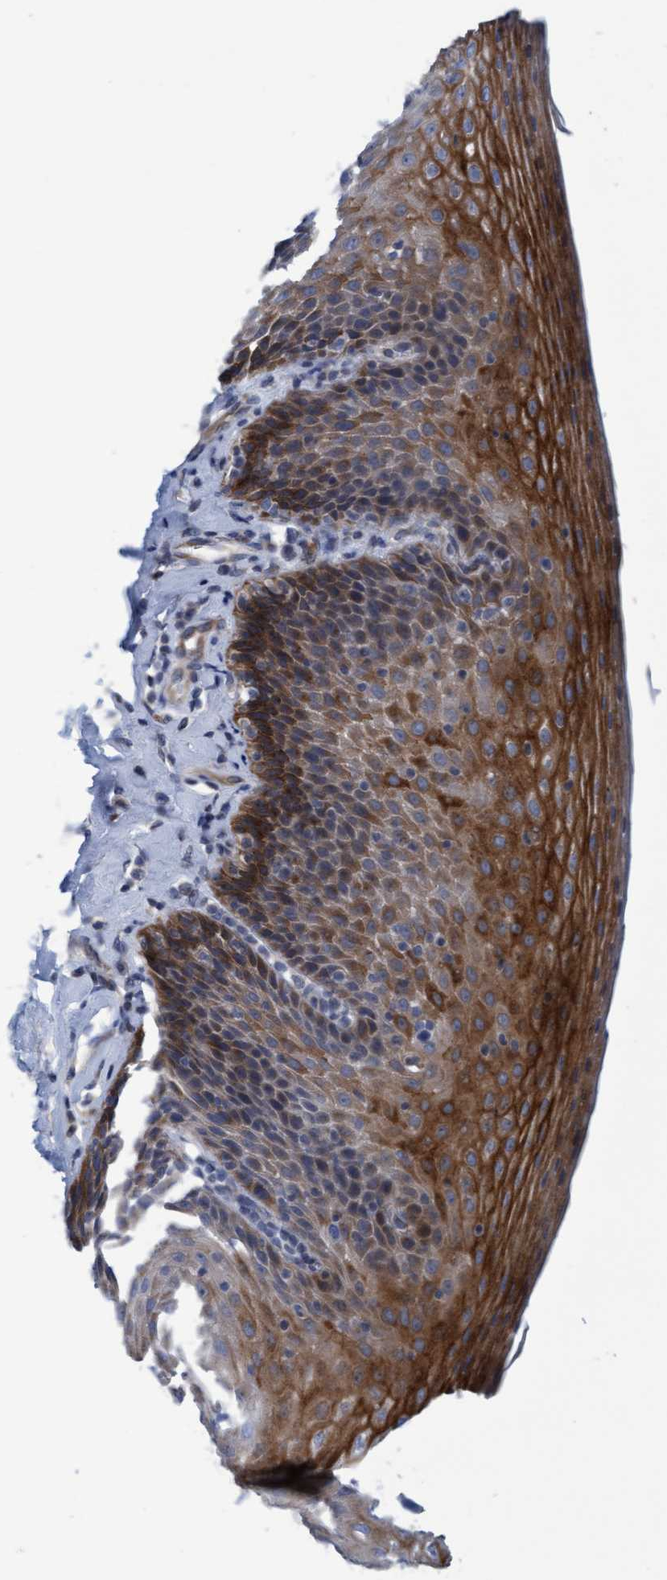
{"staining": {"intensity": "strong", "quantity": ">75%", "location": "cytoplasmic/membranous"}, "tissue": "esophagus", "cell_type": "Squamous epithelial cells", "image_type": "normal", "snomed": [{"axis": "morphology", "description": "Normal tissue, NOS"}, {"axis": "topography", "description": "Esophagus"}], "caption": "Immunohistochemical staining of benign human esophagus reveals >75% levels of strong cytoplasmic/membranous protein expression in about >75% of squamous epithelial cells.", "gene": "SLC28A3", "patient": {"sex": "female", "age": 61}}